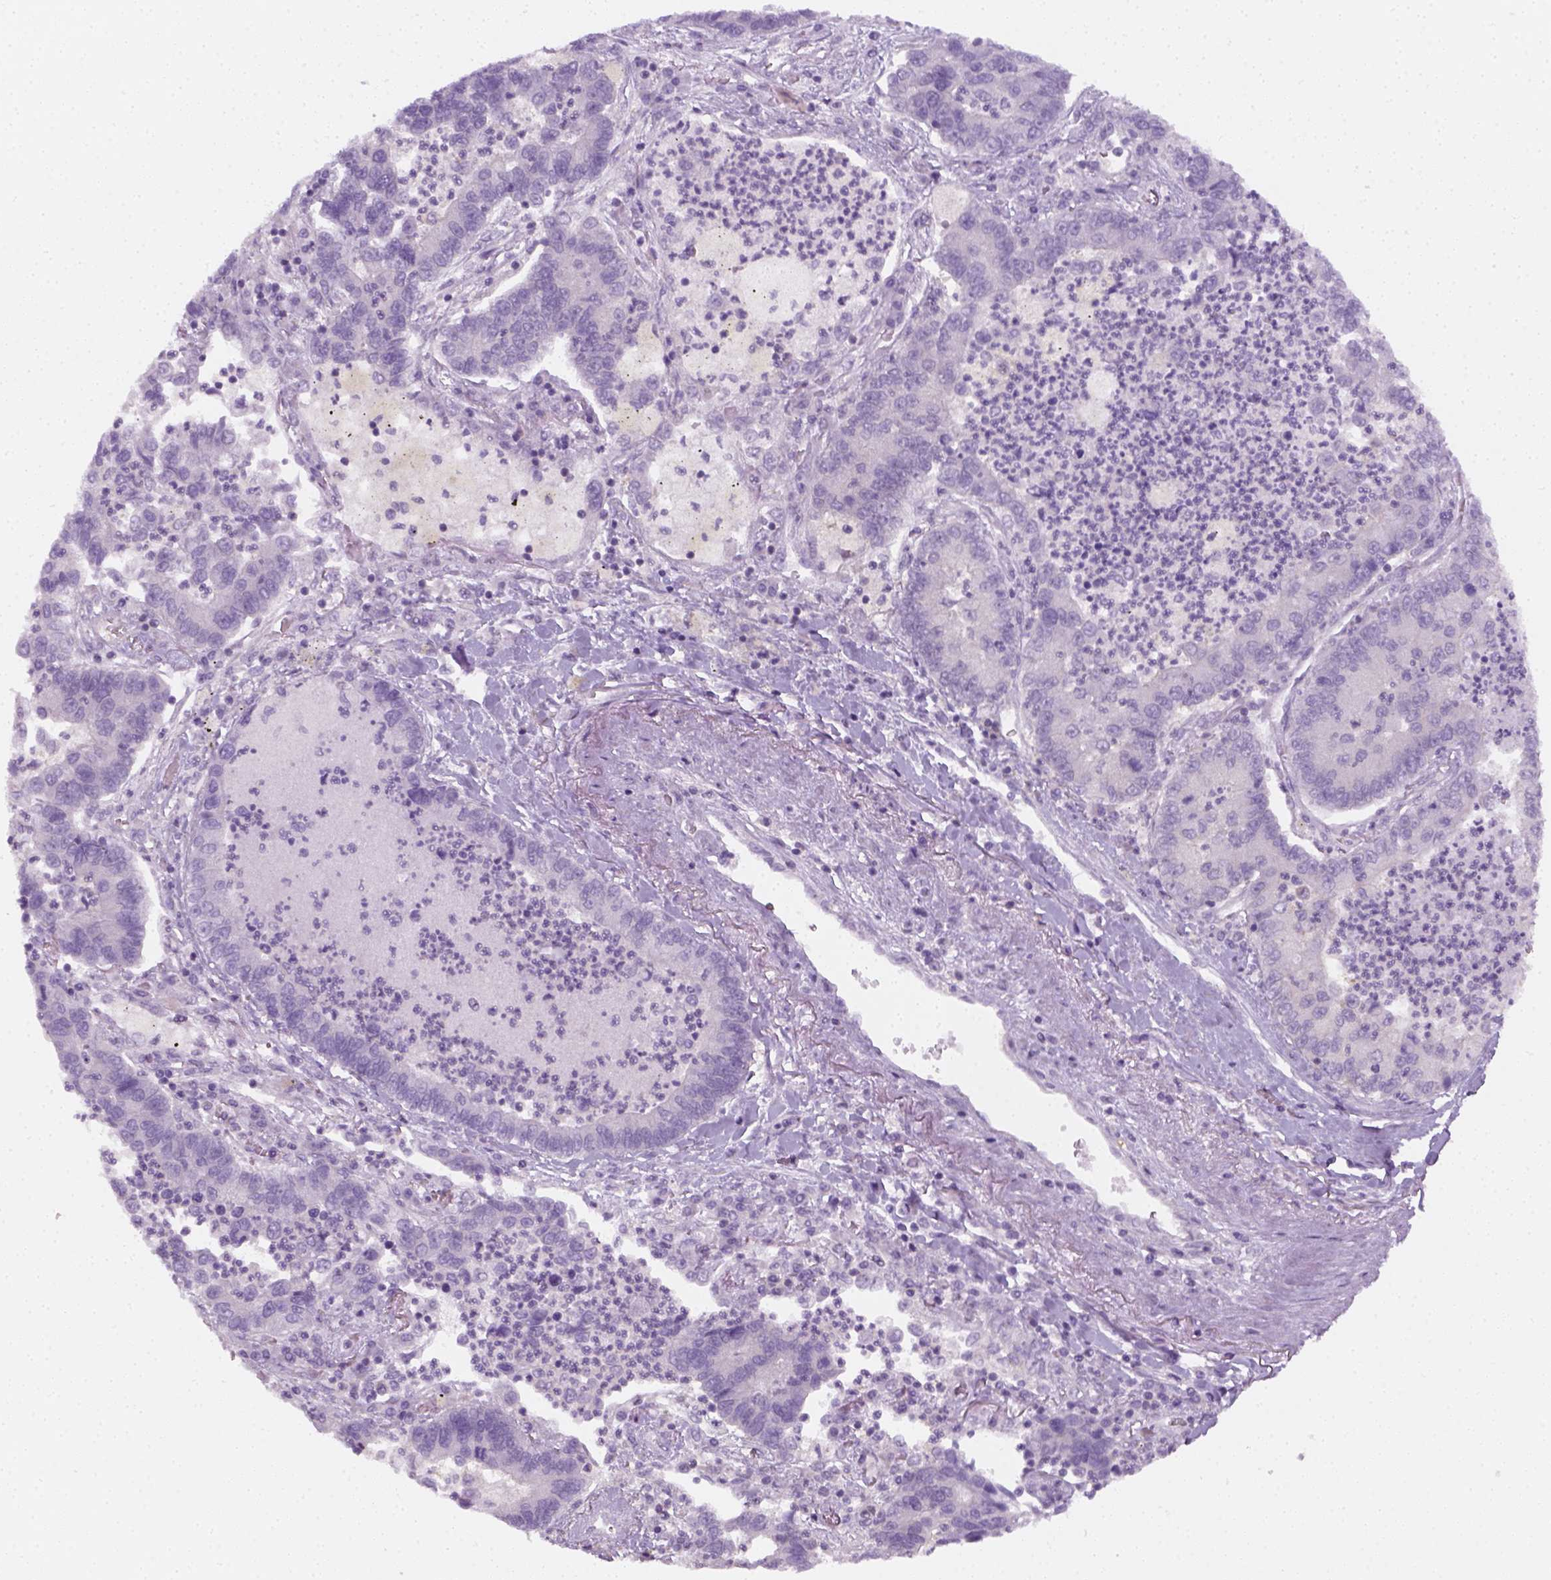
{"staining": {"intensity": "negative", "quantity": "none", "location": "none"}, "tissue": "lung cancer", "cell_type": "Tumor cells", "image_type": "cancer", "snomed": [{"axis": "morphology", "description": "Adenocarcinoma, NOS"}, {"axis": "topography", "description": "Lung"}], "caption": "This is a micrograph of immunohistochemistry staining of adenocarcinoma (lung), which shows no expression in tumor cells.", "gene": "EPHB1", "patient": {"sex": "female", "age": 57}}